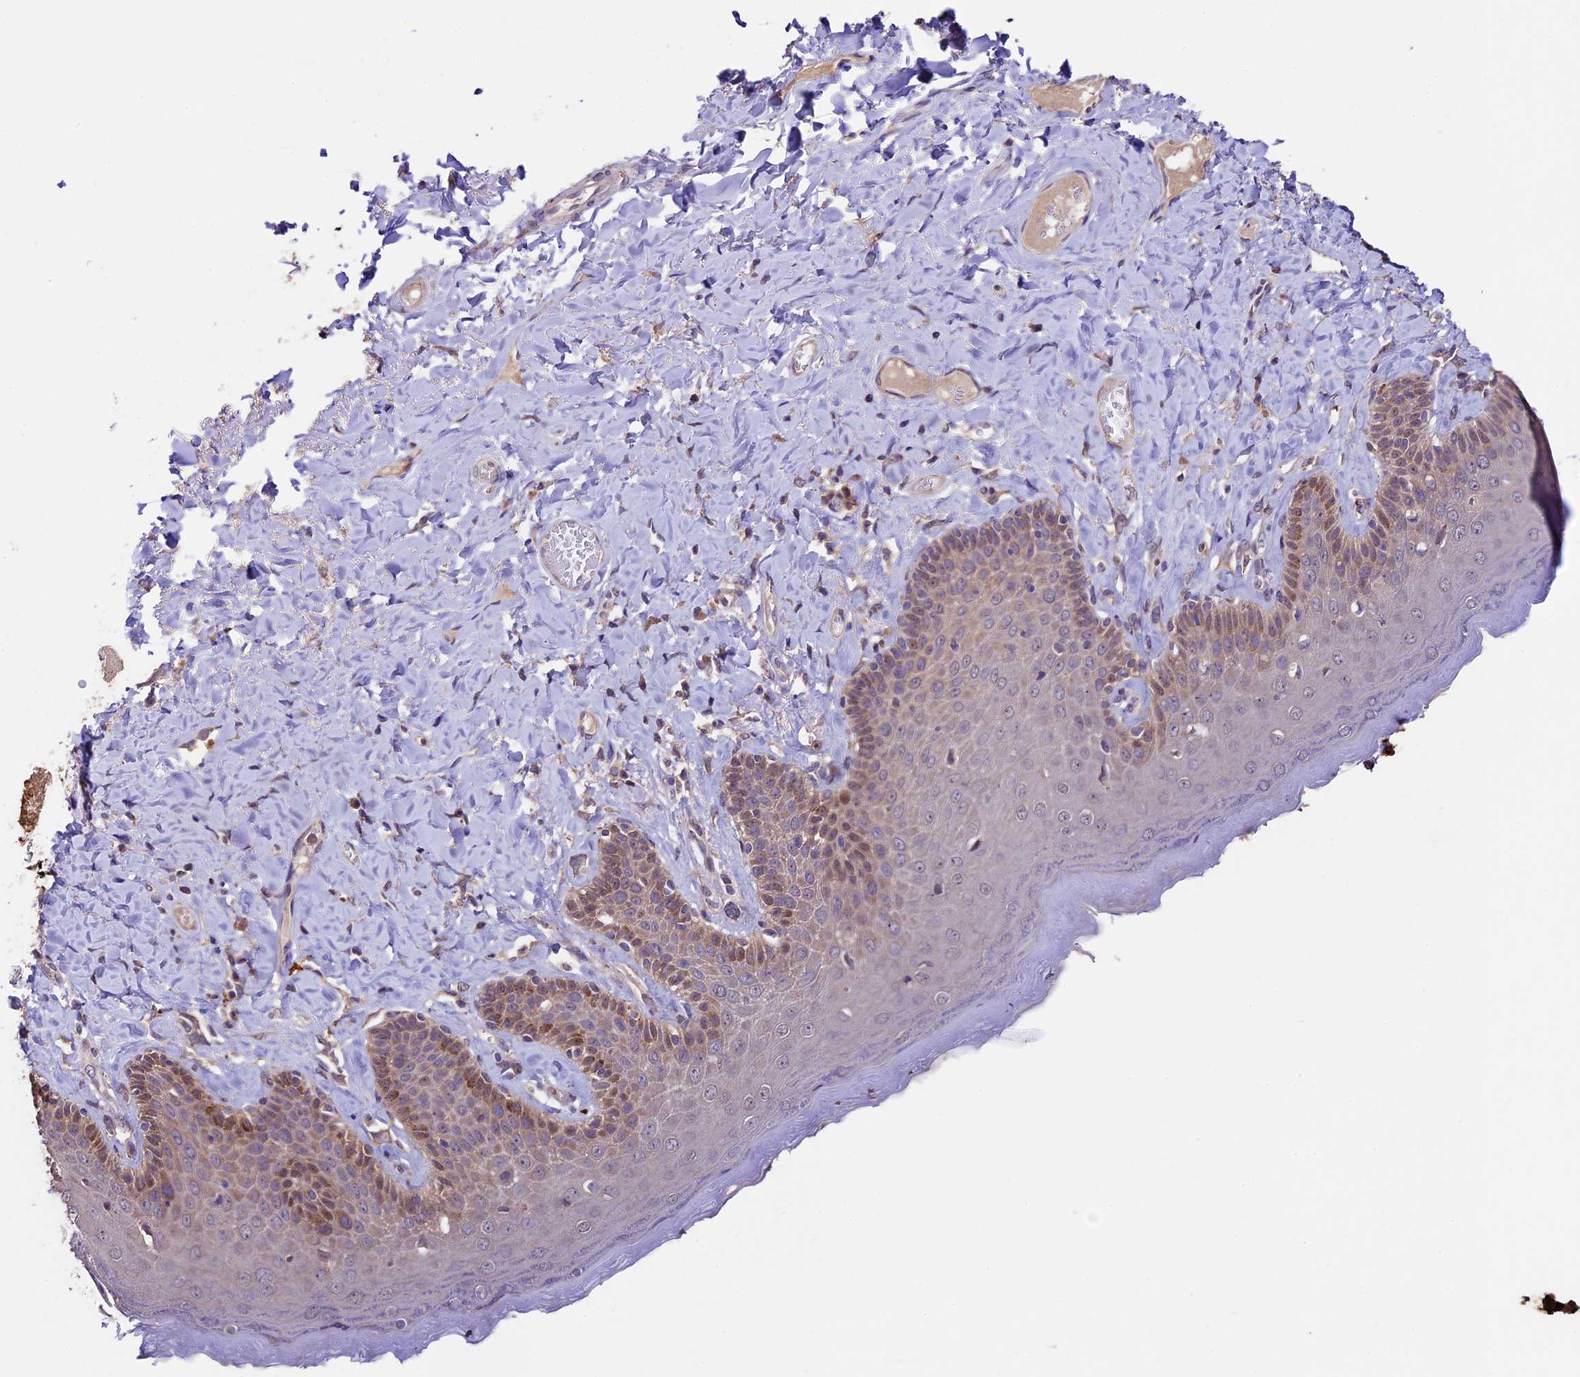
{"staining": {"intensity": "moderate", "quantity": "25%-75%", "location": "cytoplasmic/membranous,nuclear"}, "tissue": "skin", "cell_type": "Epidermal cells", "image_type": "normal", "snomed": [{"axis": "morphology", "description": "Normal tissue, NOS"}, {"axis": "topography", "description": "Anal"}], "caption": "Skin was stained to show a protein in brown. There is medium levels of moderate cytoplasmic/membranous,nuclear positivity in about 25%-75% of epidermal cells. Nuclei are stained in blue.", "gene": "SBNO2", "patient": {"sex": "male", "age": 69}}